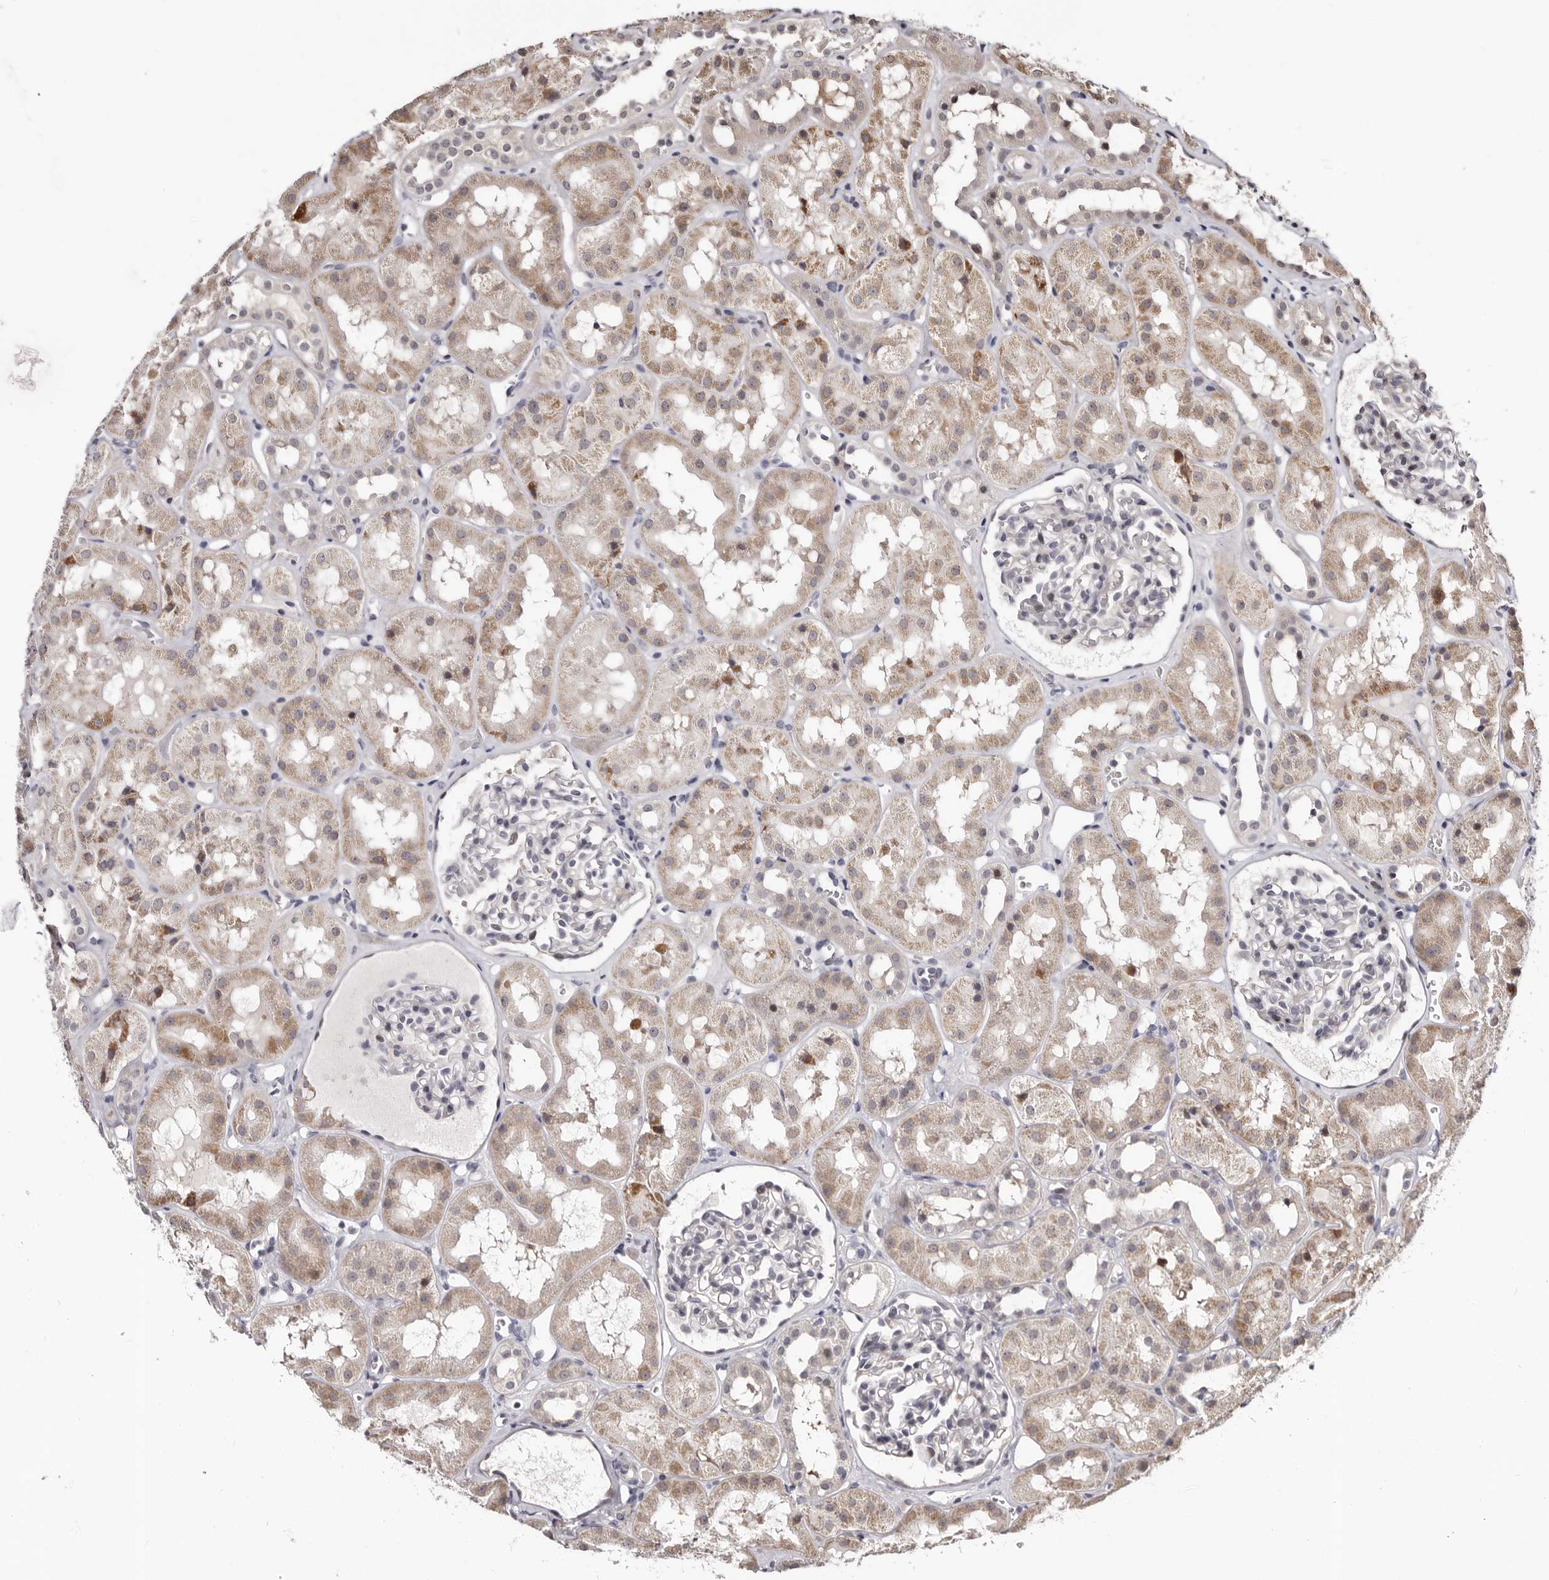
{"staining": {"intensity": "negative", "quantity": "none", "location": "none"}, "tissue": "kidney", "cell_type": "Cells in glomeruli", "image_type": "normal", "snomed": [{"axis": "morphology", "description": "Normal tissue, NOS"}, {"axis": "topography", "description": "Kidney"}], "caption": "This micrograph is of unremarkable kidney stained with IHC to label a protein in brown with the nuclei are counter-stained blue. There is no positivity in cells in glomeruli. The staining was performed using DAB (3,3'-diaminobenzidine) to visualize the protein expression in brown, while the nuclei were stained in blue with hematoxylin (Magnification: 20x).", "gene": "PHF20L1", "patient": {"sex": "male", "age": 16}}